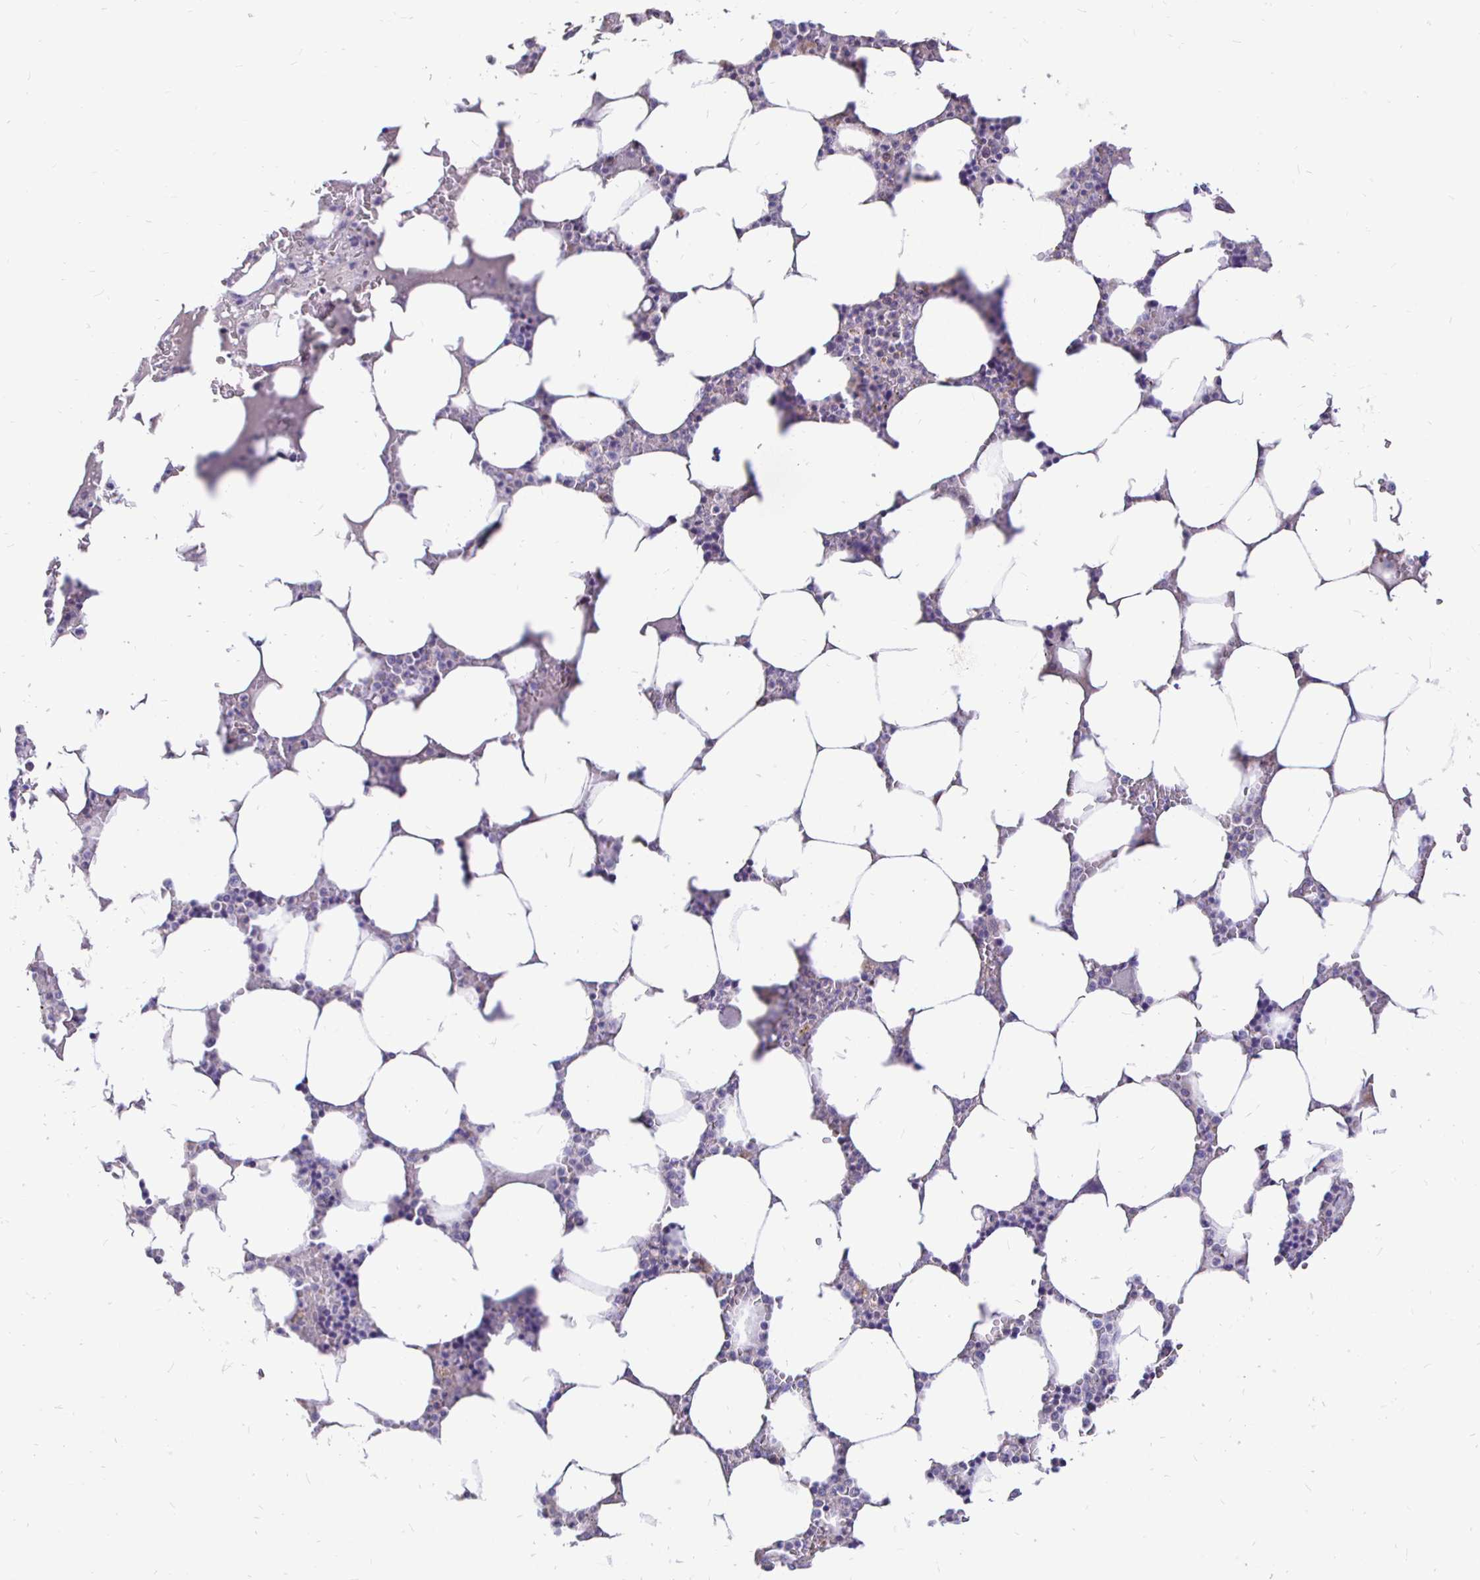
{"staining": {"intensity": "negative", "quantity": "none", "location": "none"}, "tissue": "bone marrow", "cell_type": "Hematopoietic cells", "image_type": "normal", "snomed": [{"axis": "morphology", "description": "Normal tissue, NOS"}, {"axis": "topography", "description": "Bone marrow"}], "caption": "IHC image of unremarkable human bone marrow stained for a protein (brown), which reveals no expression in hematopoietic cells.", "gene": "NECAB1", "patient": {"sex": "male", "age": 64}}